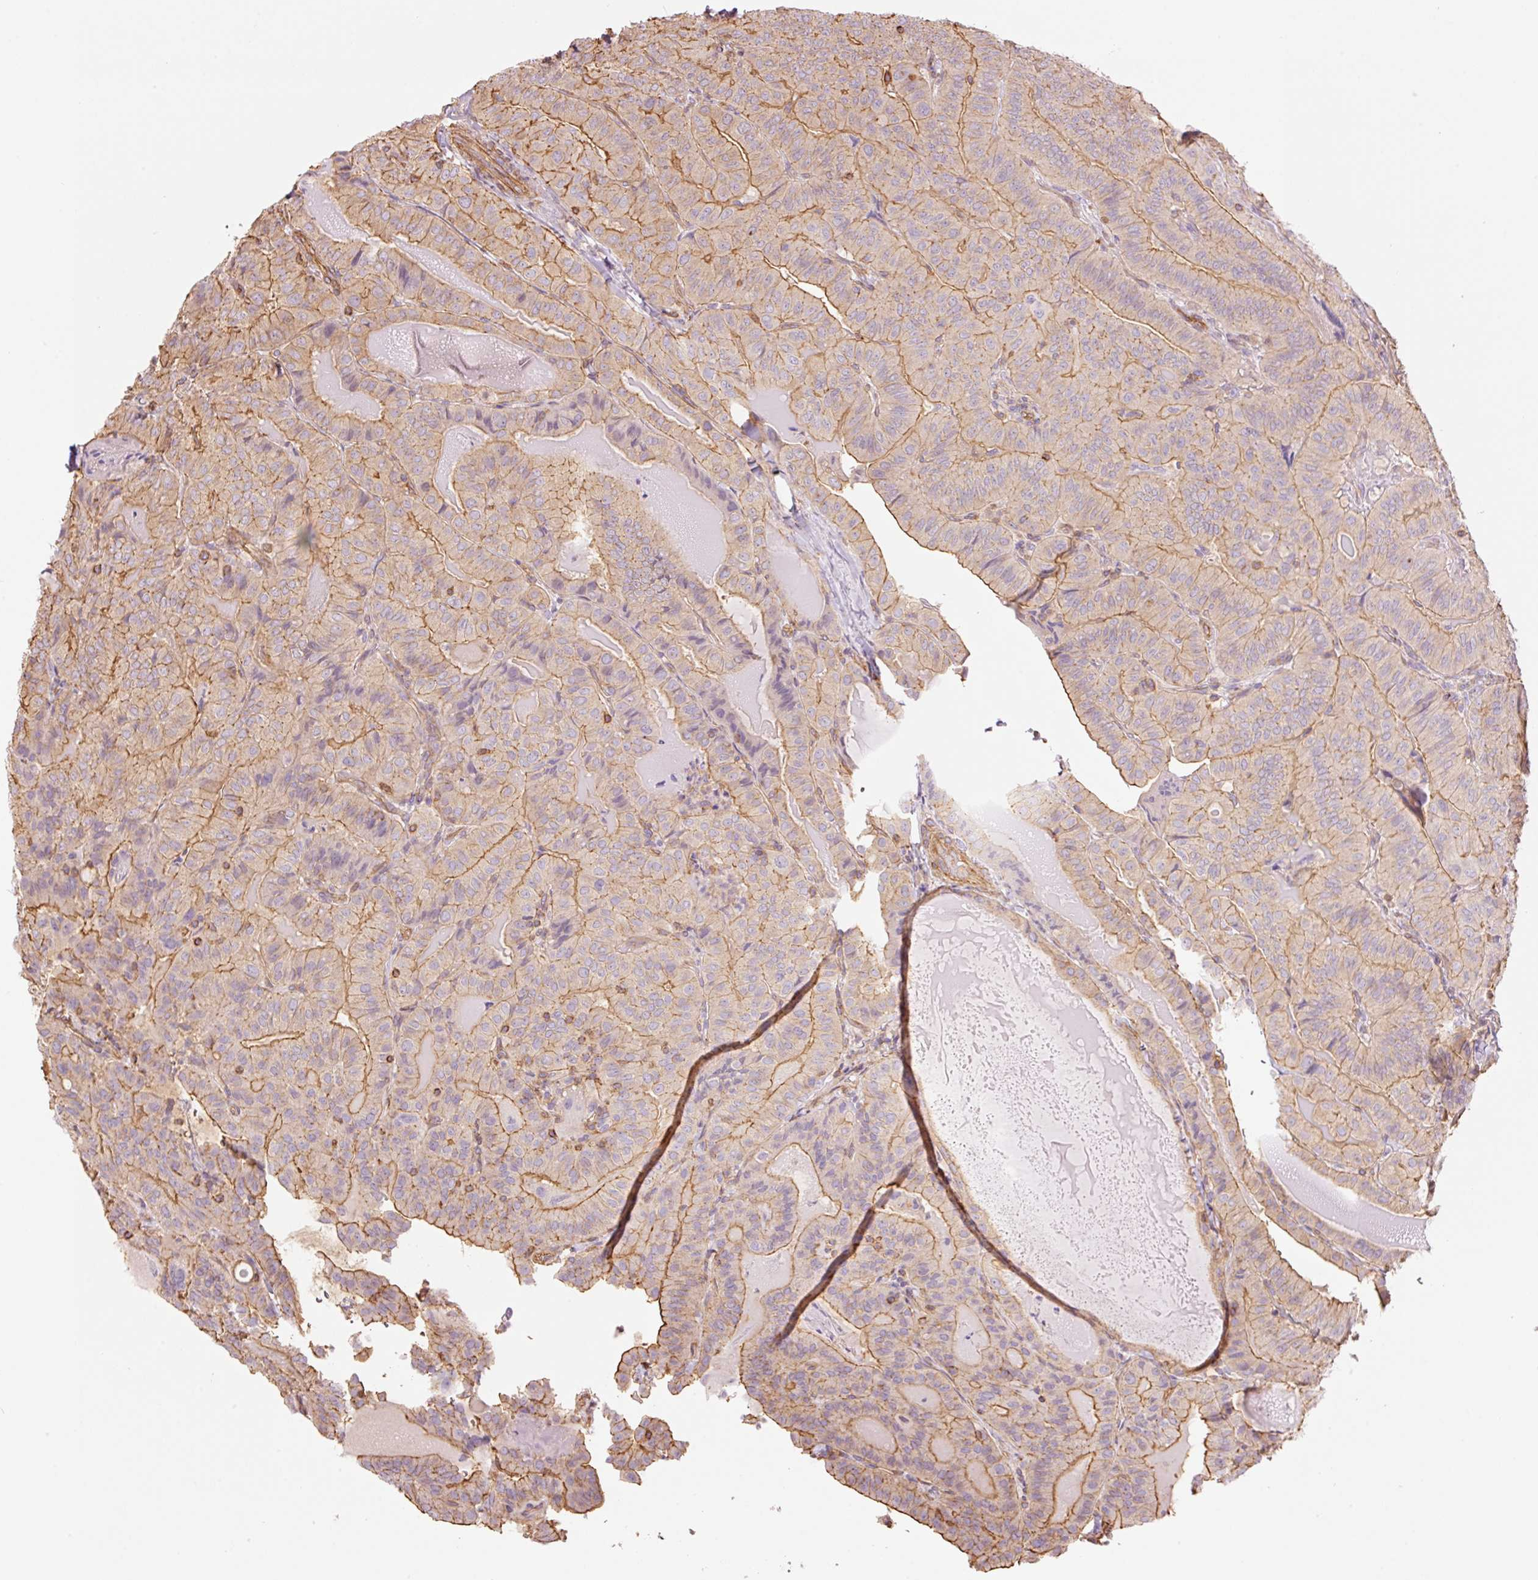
{"staining": {"intensity": "moderate", "quantity": "25%-75%", "location": "cytoplasmic/membranous"}, "tissue": "thyroid cancer", "cell_type": "Tumor cells", "image_type": "cancer", "snomed": [{"axis": "morphology", "description": "Papillary adenocarcinoma, NOS"}, {"axis": "topography", "description": "Thyroid gland"}], "caption": "Human thyroid papillary adenocarcinoma stained with a protein marker reveals moderate staining in tumor cells.", "gene": "PPP1R1B", "patient": {"sex": "female", "age": 68}}